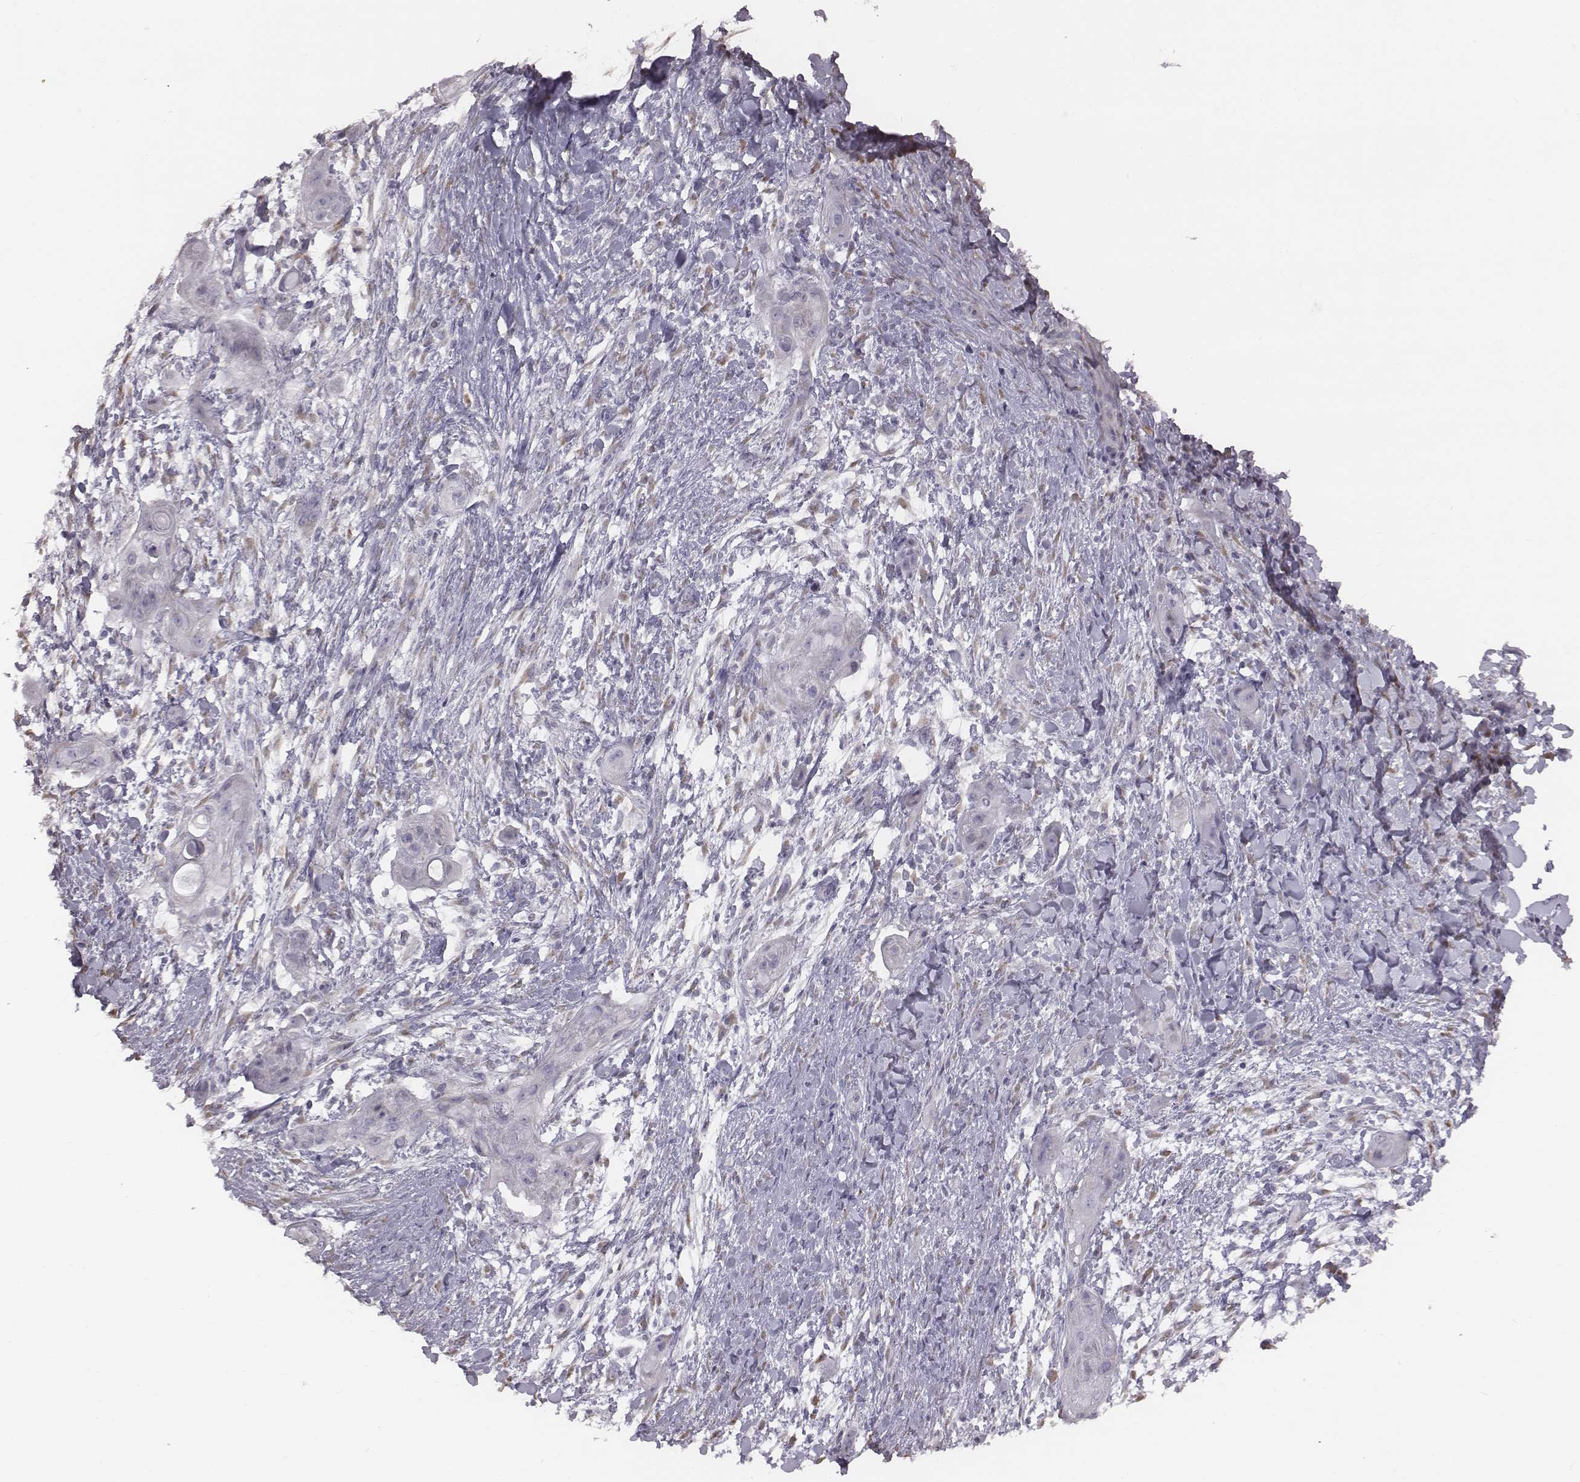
{"staining": {"intensity": "negative", "quantity": "none", "location": "none"}, "tissue": "skin cancer", "cell_type": "Tumor cells", "image_type": "cancer", "snomed": [{"axis": "morphology", "description": "Squamous cell carcinoma, NOS"}, {"axis": "topography", "description": "Skin"}], "caption": "Histopathology image shows no significant protein positivity in tumor cells of squamous cell carcinoma (skin).", "gene": "C6orf58", "patient": {"sex": "male", "age": 62}}